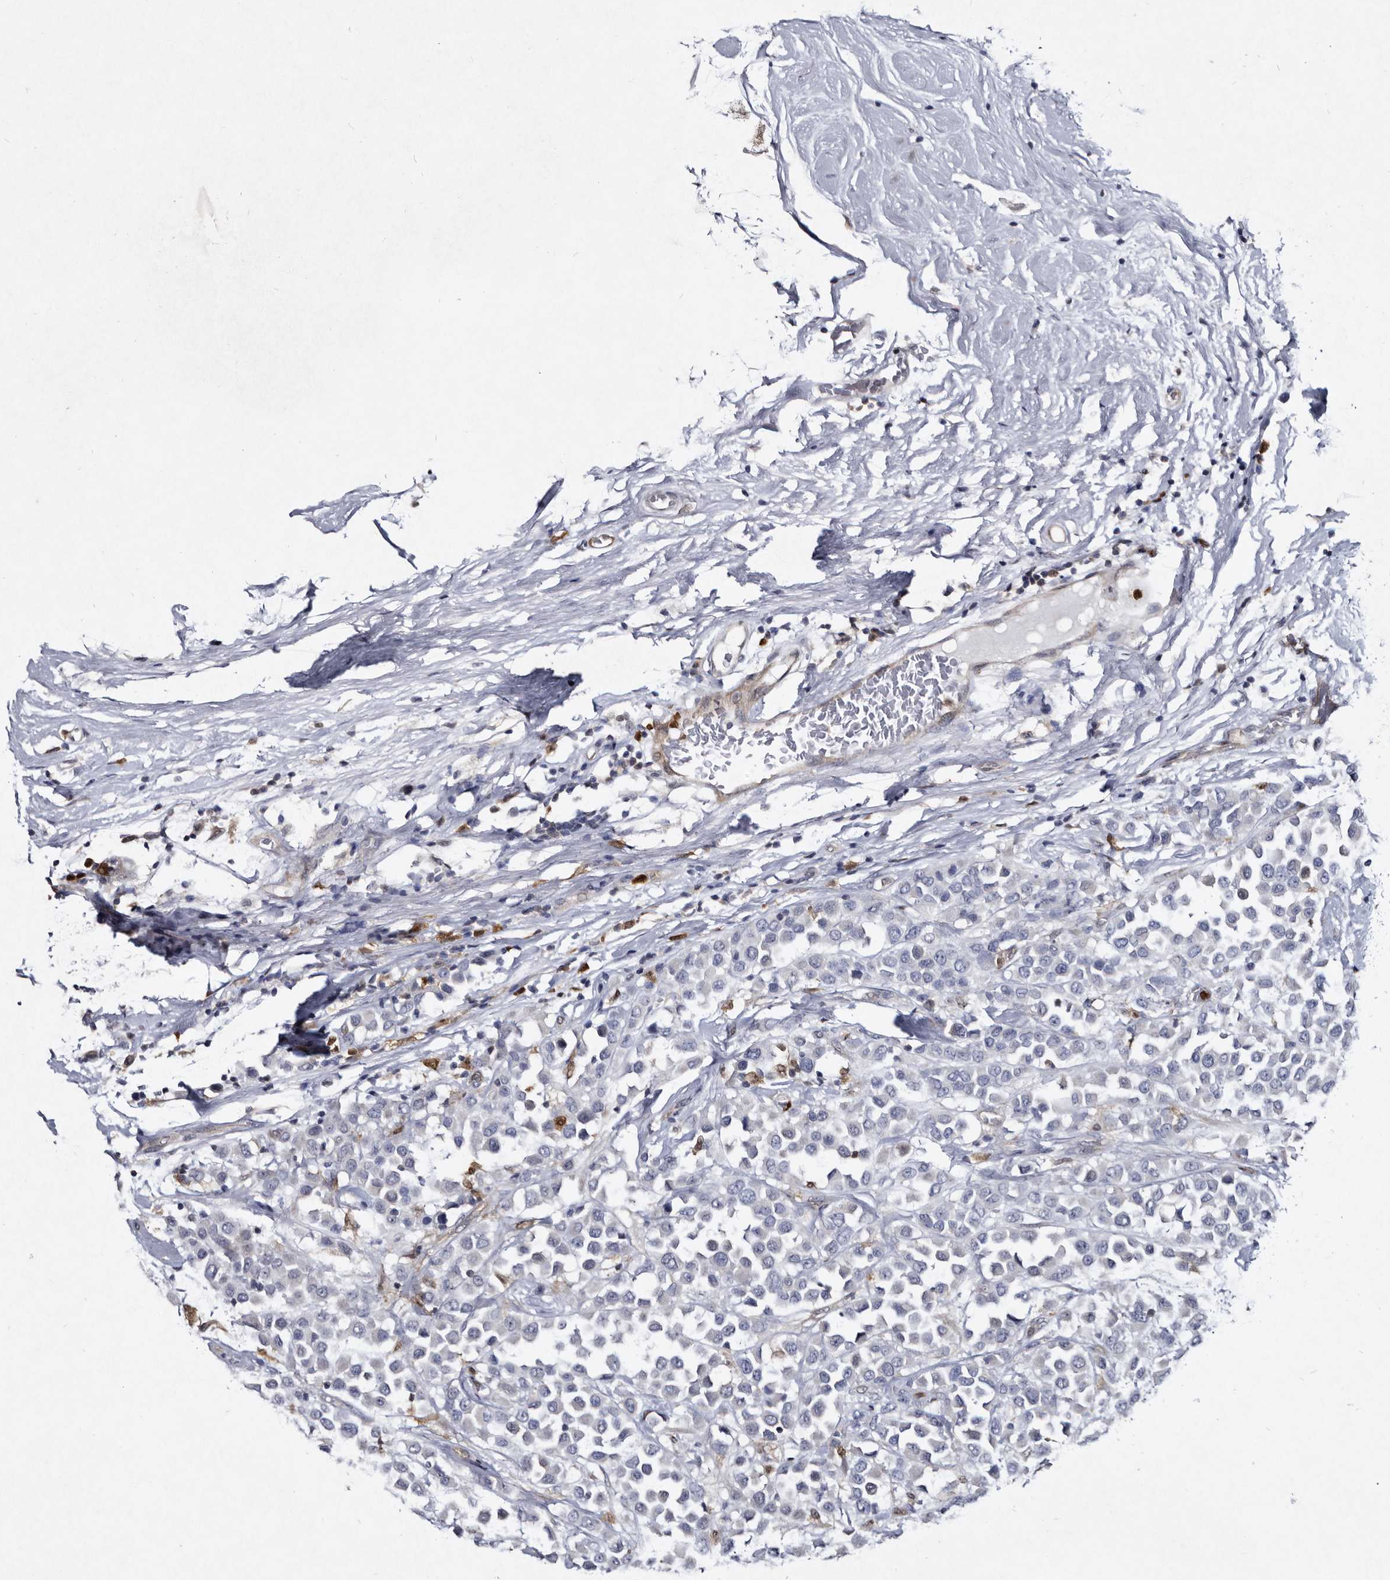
{"staining": {"intensity": "negative", "quantity": "none", "location": "none"}, "tissue": "breast cancer", "cell_type": "Tumor cells", "image_type": "cancer", "snomed": [{"axis": "morphology", "description": "Duct carcinoma"}, {"axis": "topography", "description": "Breast"}], "caption": "DAB (3,3'-diaminobenzidine) immunohistochemical staining of breast invasive ductal carcinoma exhibits no significant staining in tumor cells. (Stains: DAB immunohistochemistry (IHC) with hematoxylin counter stain, Microscopy: brightfield microscopy at high magnification).", "gene": "SERPINB8", "patient": {"sex": "female", "age": 61}}